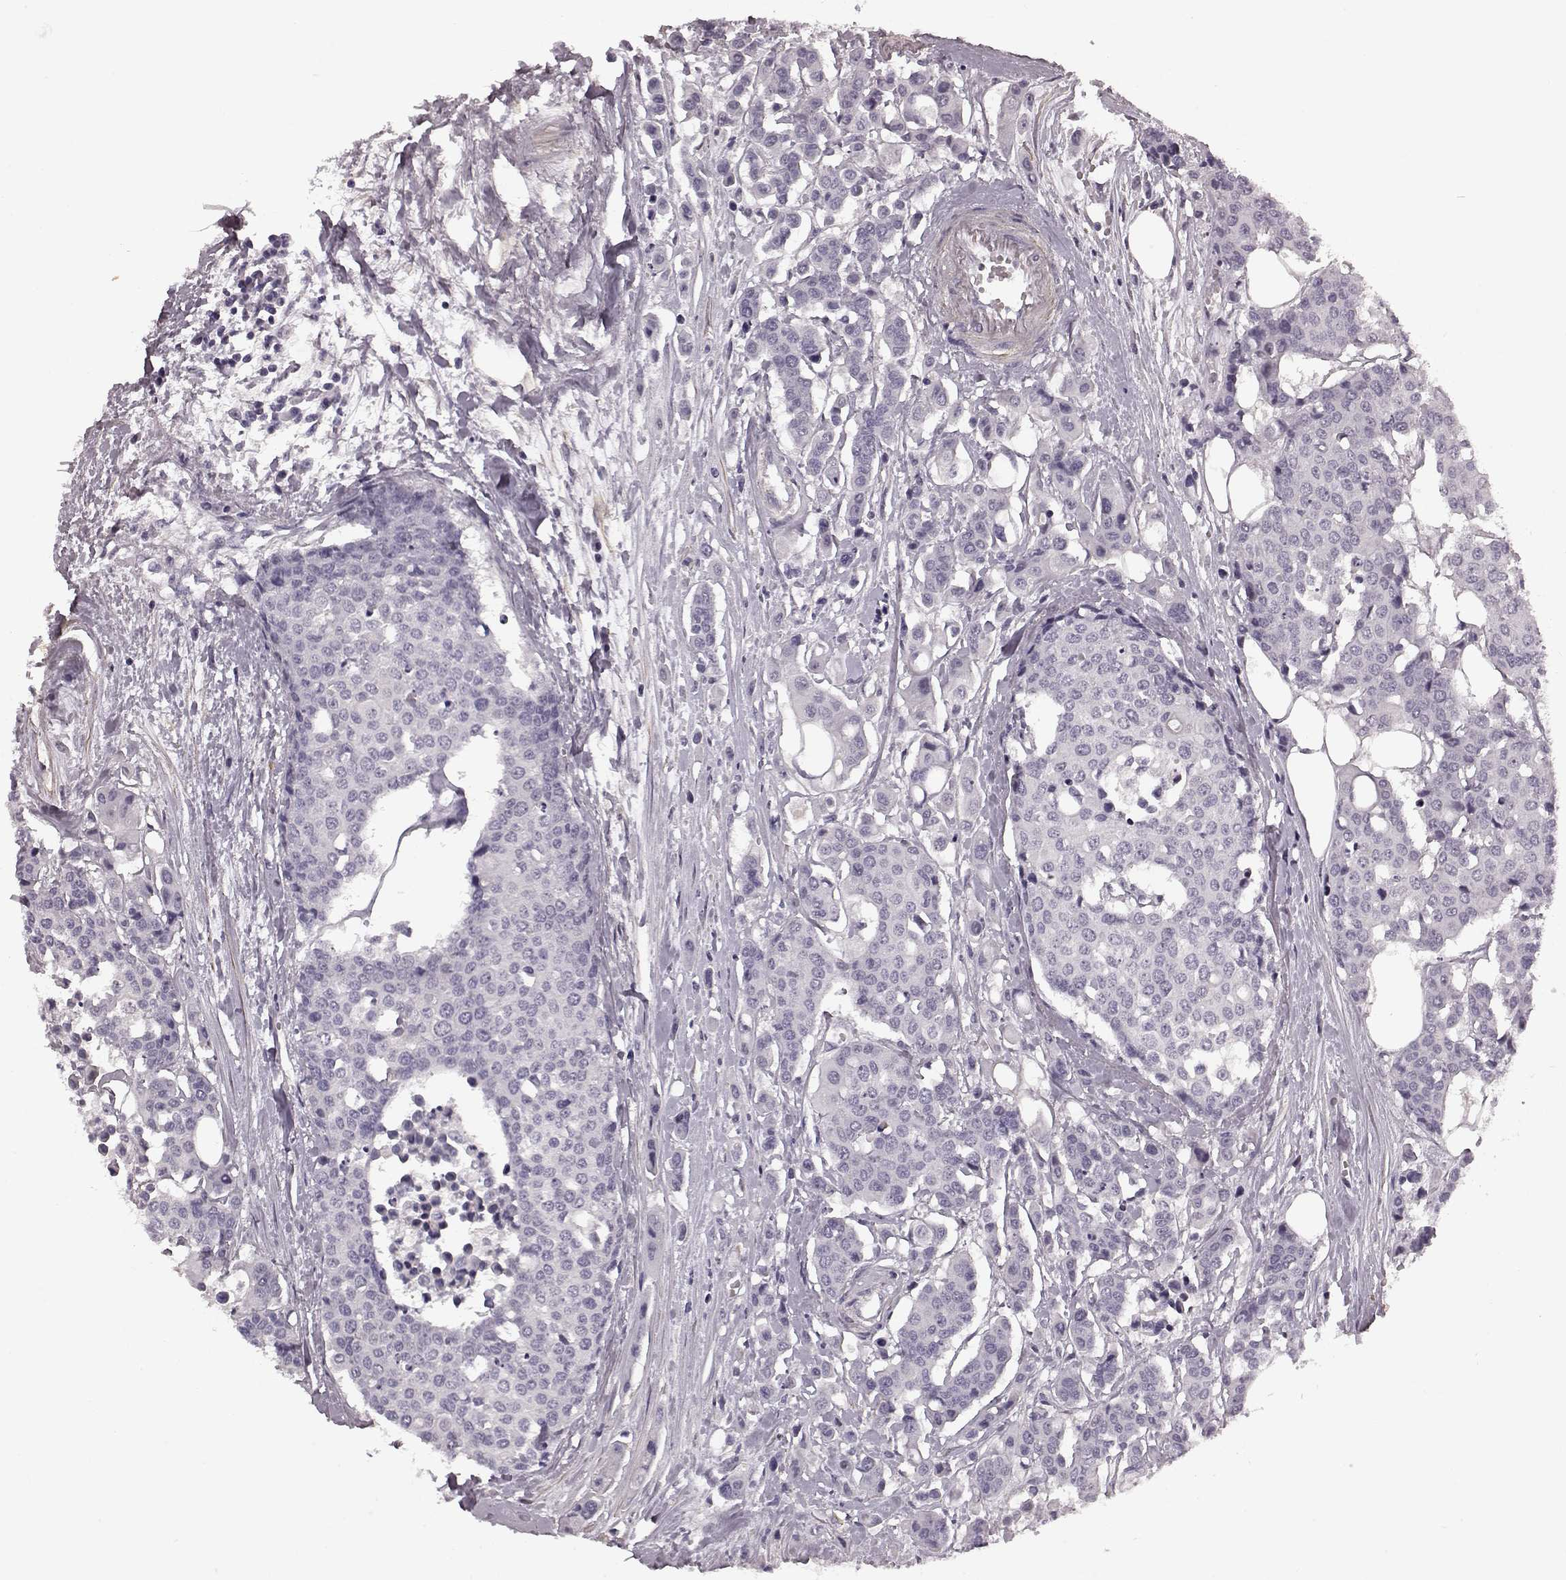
{"staining": {"intensity": "negative", "quantity": "none", "location": "none"}, "tissue": "carcinoid", "cell_type": "Tumor cells", "image_type": "cancer", "snomed": [{"axis": "morphology", "description": "Carcinoid, malignant, NOS"}, {"axis": "topography", "description": "Colon"}], "caption": "High magnification brightfield microscopy of carcinoid stained with DAB (brown) and counterstained with hematoxylin (blue): tumor cells show no significant expression. Brightfield microscopy of immunohistochemistry stained with DAB (brown) and hematoxylin (blue), captured at high magnification.", "gene": "SLCO3A1", "patient": {"sex": "male", "age": 81}}